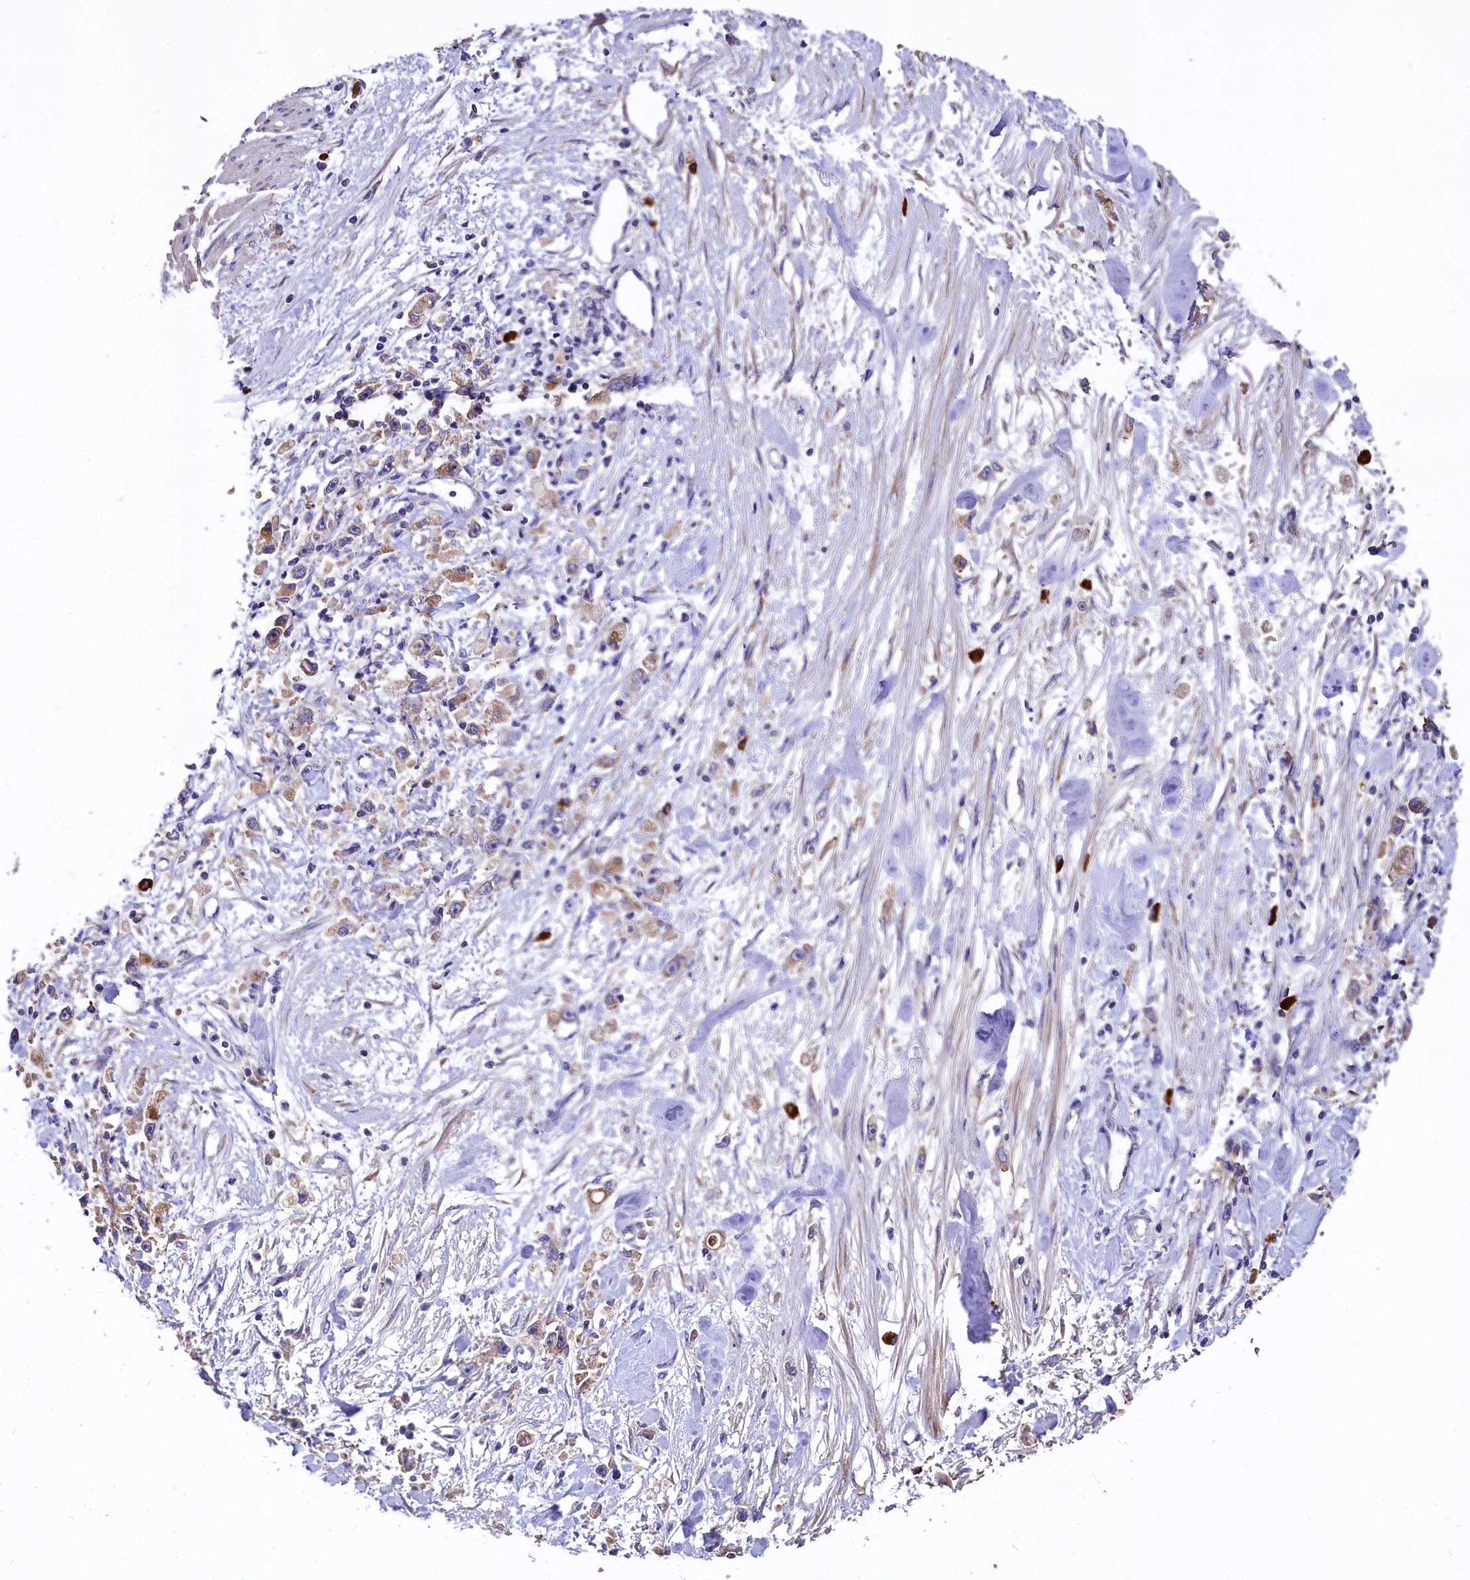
{"staining": {"intensity": "weak", "quantity": "<25%", "location": "cytoplasmic/membranous"}, "tissue": "stomach cancer", "cell_type": "Tumor cells", "image_type": "cancer", "snomed": [{"axis": "morphology", "description": "Adenocarcinoma, NOS"}, {"axis": "topography", "description": "Stomach"}], "caption": "Immunohistochemistry (IHC) histopathology image of neoplastic tissue: human stomach adenocarcinoma stained with DAB (3,3'-diaminobenzidine) displays no significant protein expression in tumor cells. (DAB (3,3'-diaminobenzidine) immunohistochemistry (IHC) visualized using brightfield microscopy, high magnification).", "gene": "EPS8L2", "patient": {"sex": "female", "age": 59}}